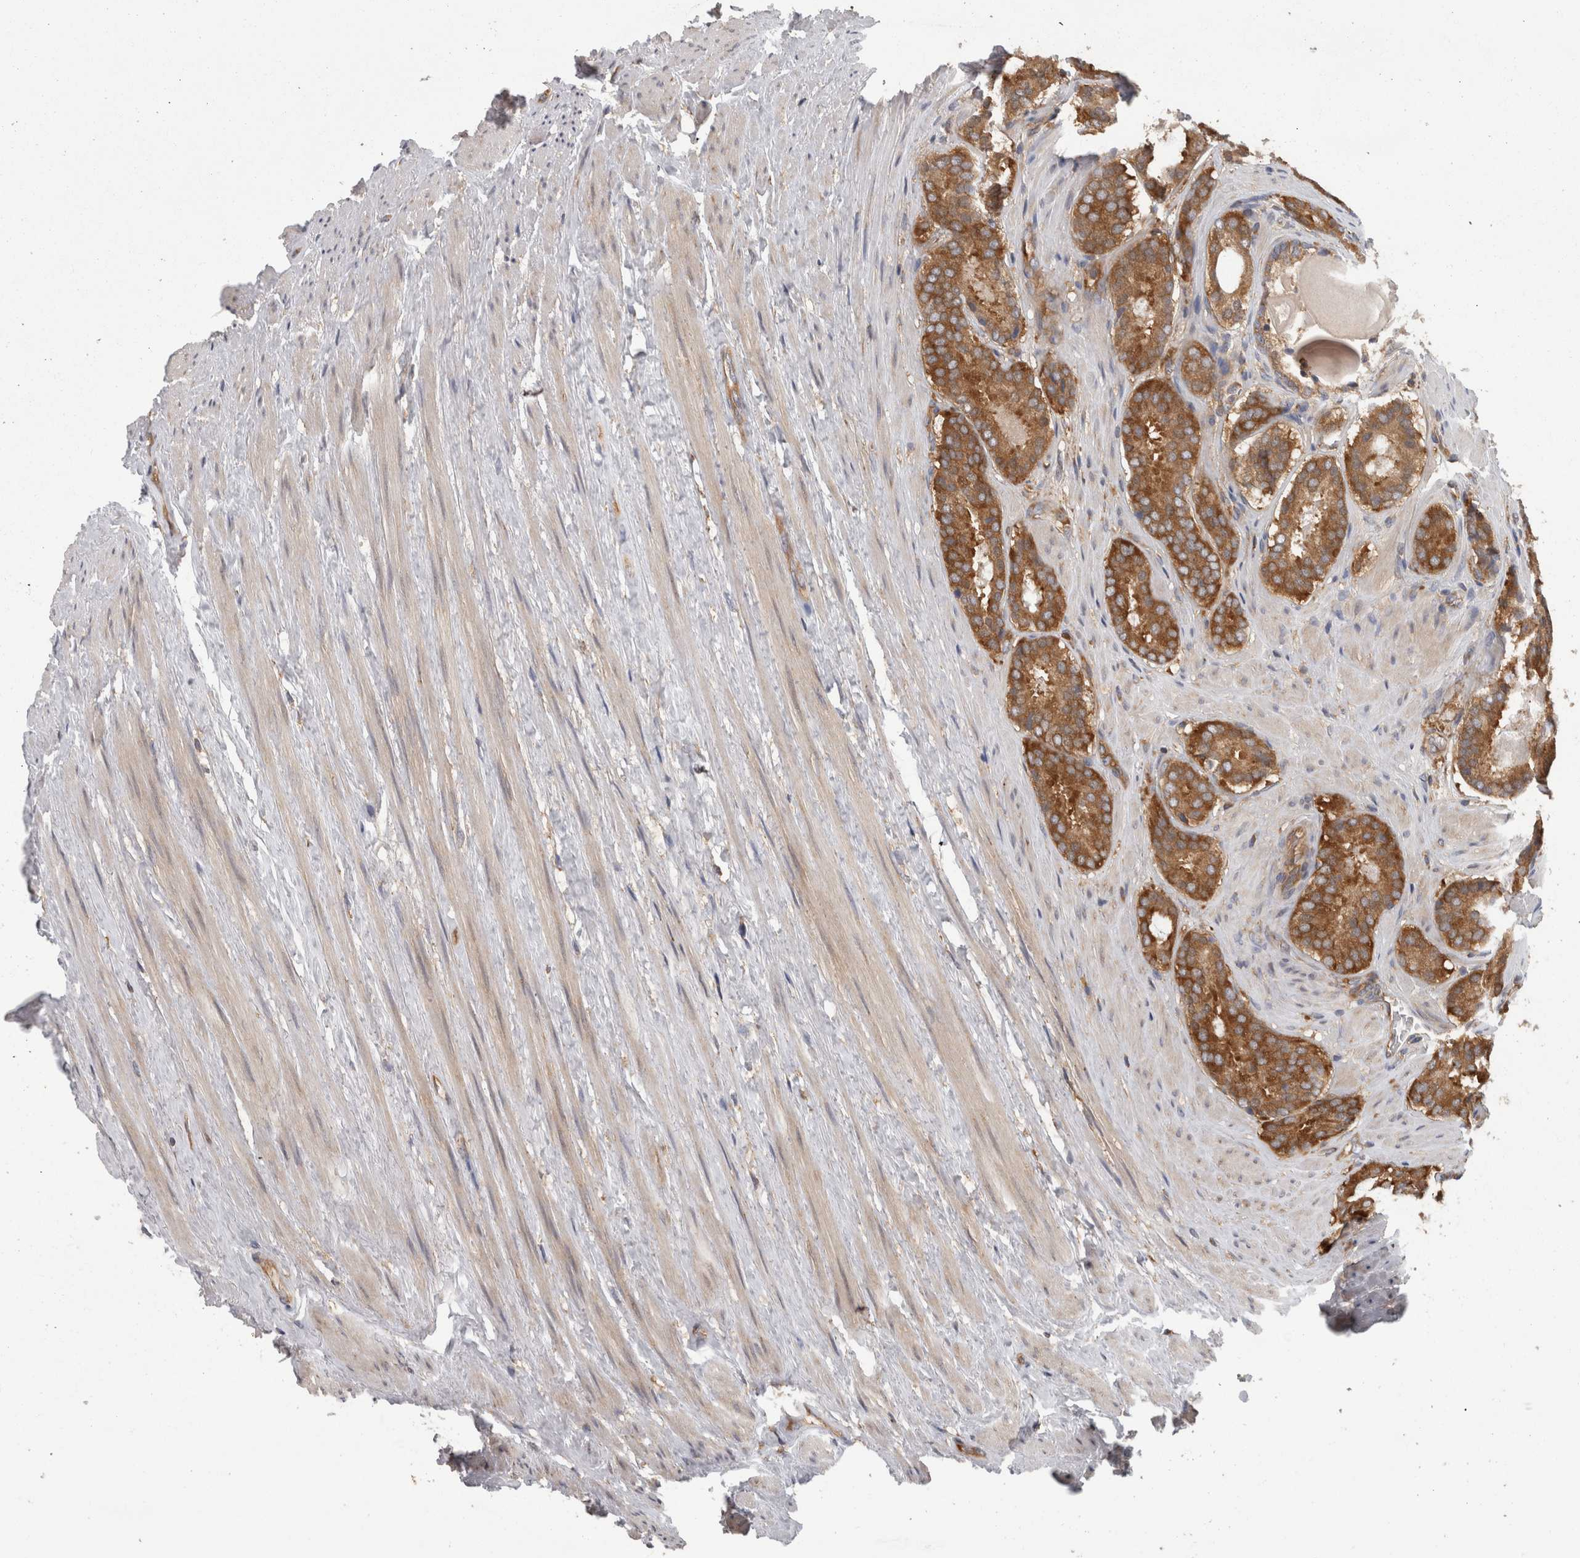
{"staining": {"intensity": "strong", "quantity": ">75%", "location": "cytoplasmic/membranous"}, "tissue": "prostate cancer", "cell_type": "Tumor cells", "image_type": "cancer", "snomed": [{"axis": "morphology", "description": "Adenocarcinoma, Low grade"}, {"axis": "topography", "description": "Prostate"}], "caption": "Human prostate cancer stained with a brown dye demonstrates strong cytoplasmic/membranous positive expression in about >75% of tumor cells.", "gene": "SMCR8", "patient": {"sex": "male", "age": 69}}